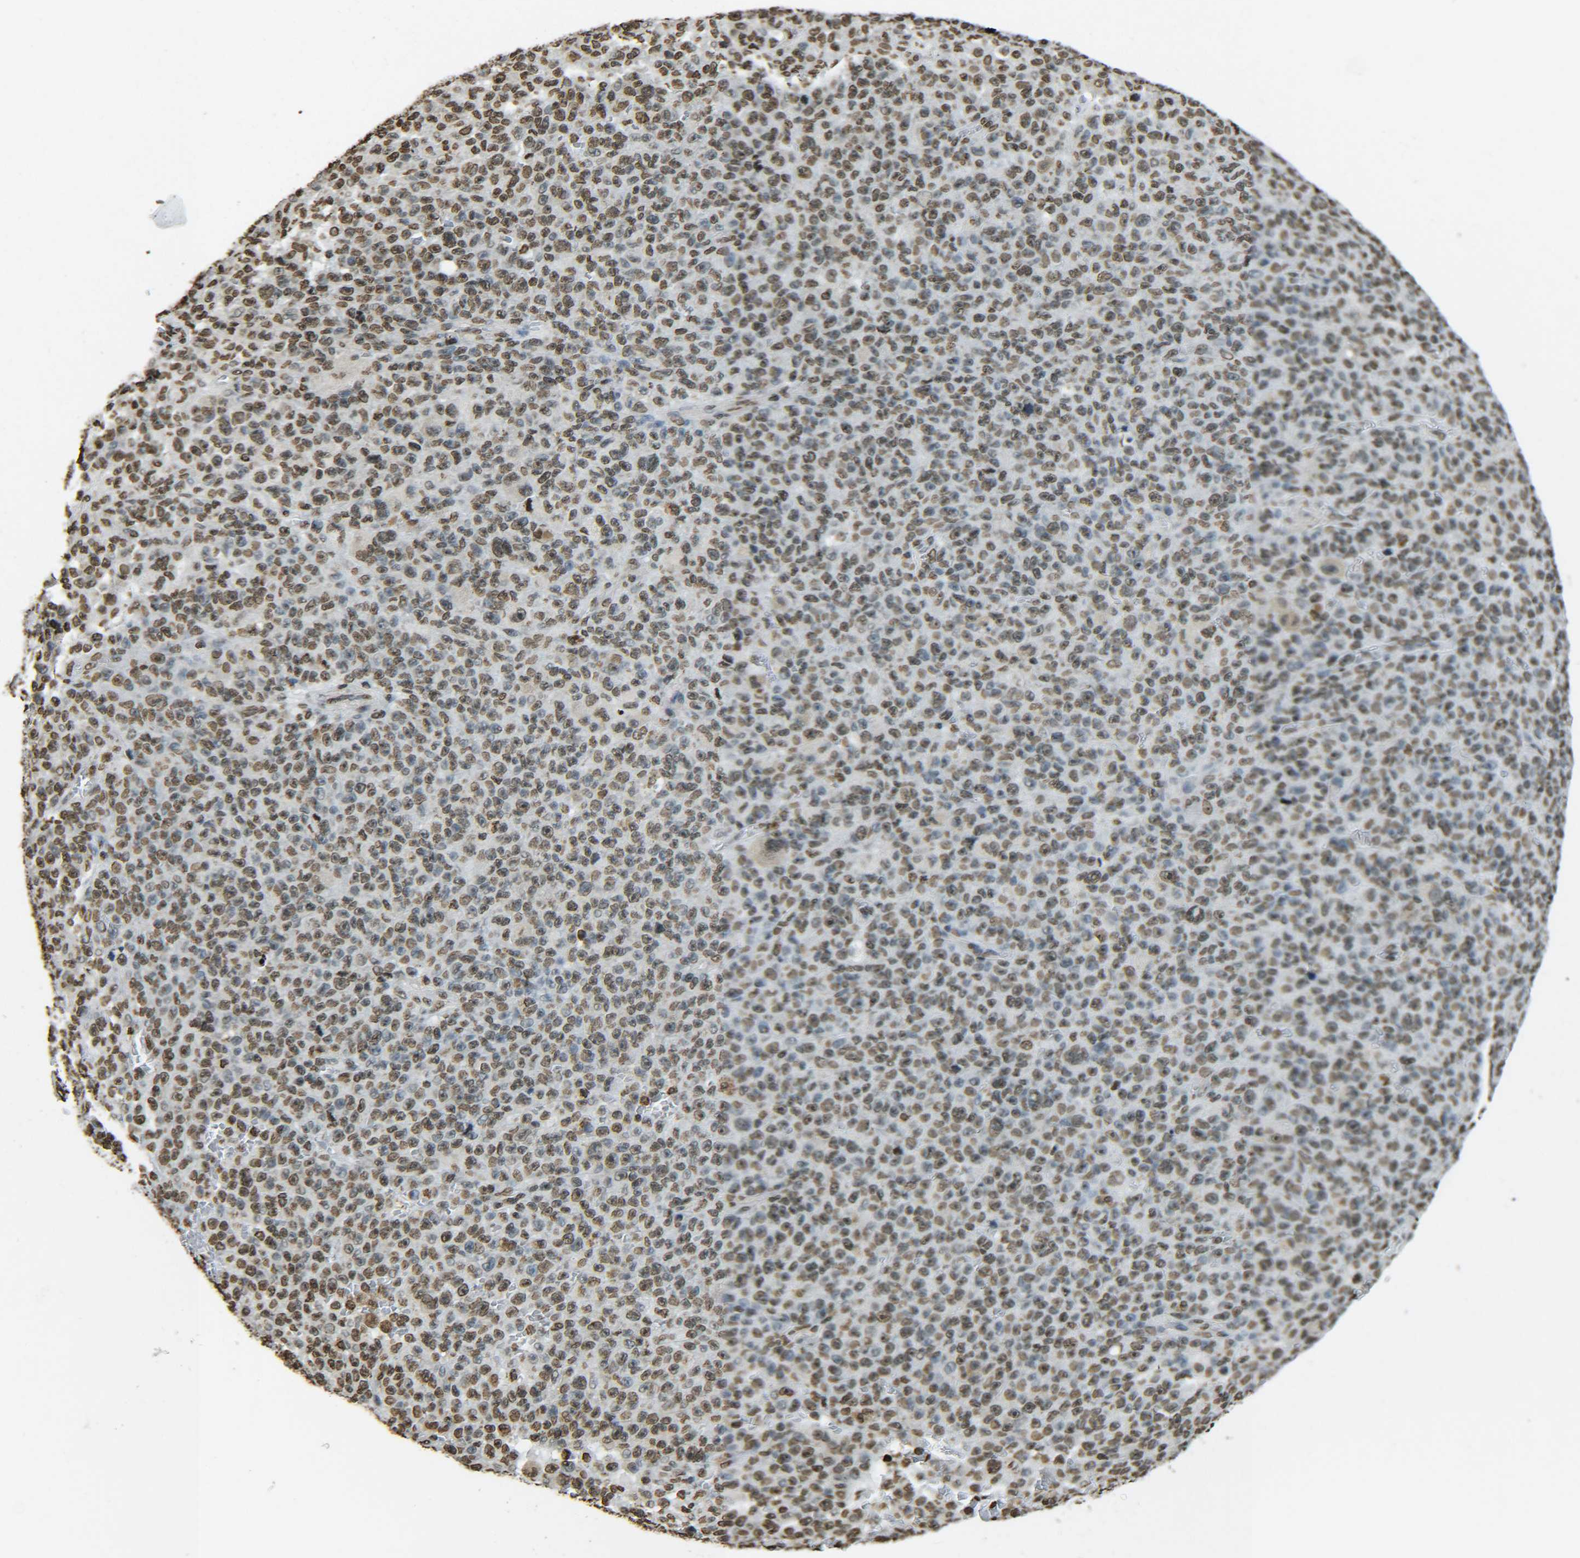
{"staining": {"intensity": "moderate", "quantity": ">75%", "location": "nuclear"}, "tissue": "melanoma", "cell_type": "Tumor cells", "image_type": "cancer", "snomed": [{"axis": "morphology", "description": "Malignant melanoma, NOS"}, {"axis": "topography", "description": "Skin"}], "caption": "Protein staining of melanoma tissue displays moderate nuclear expression in about >75% of tumor cells.", "gene": "H4C16", "patient": {"sex": "female", "age": 82}}